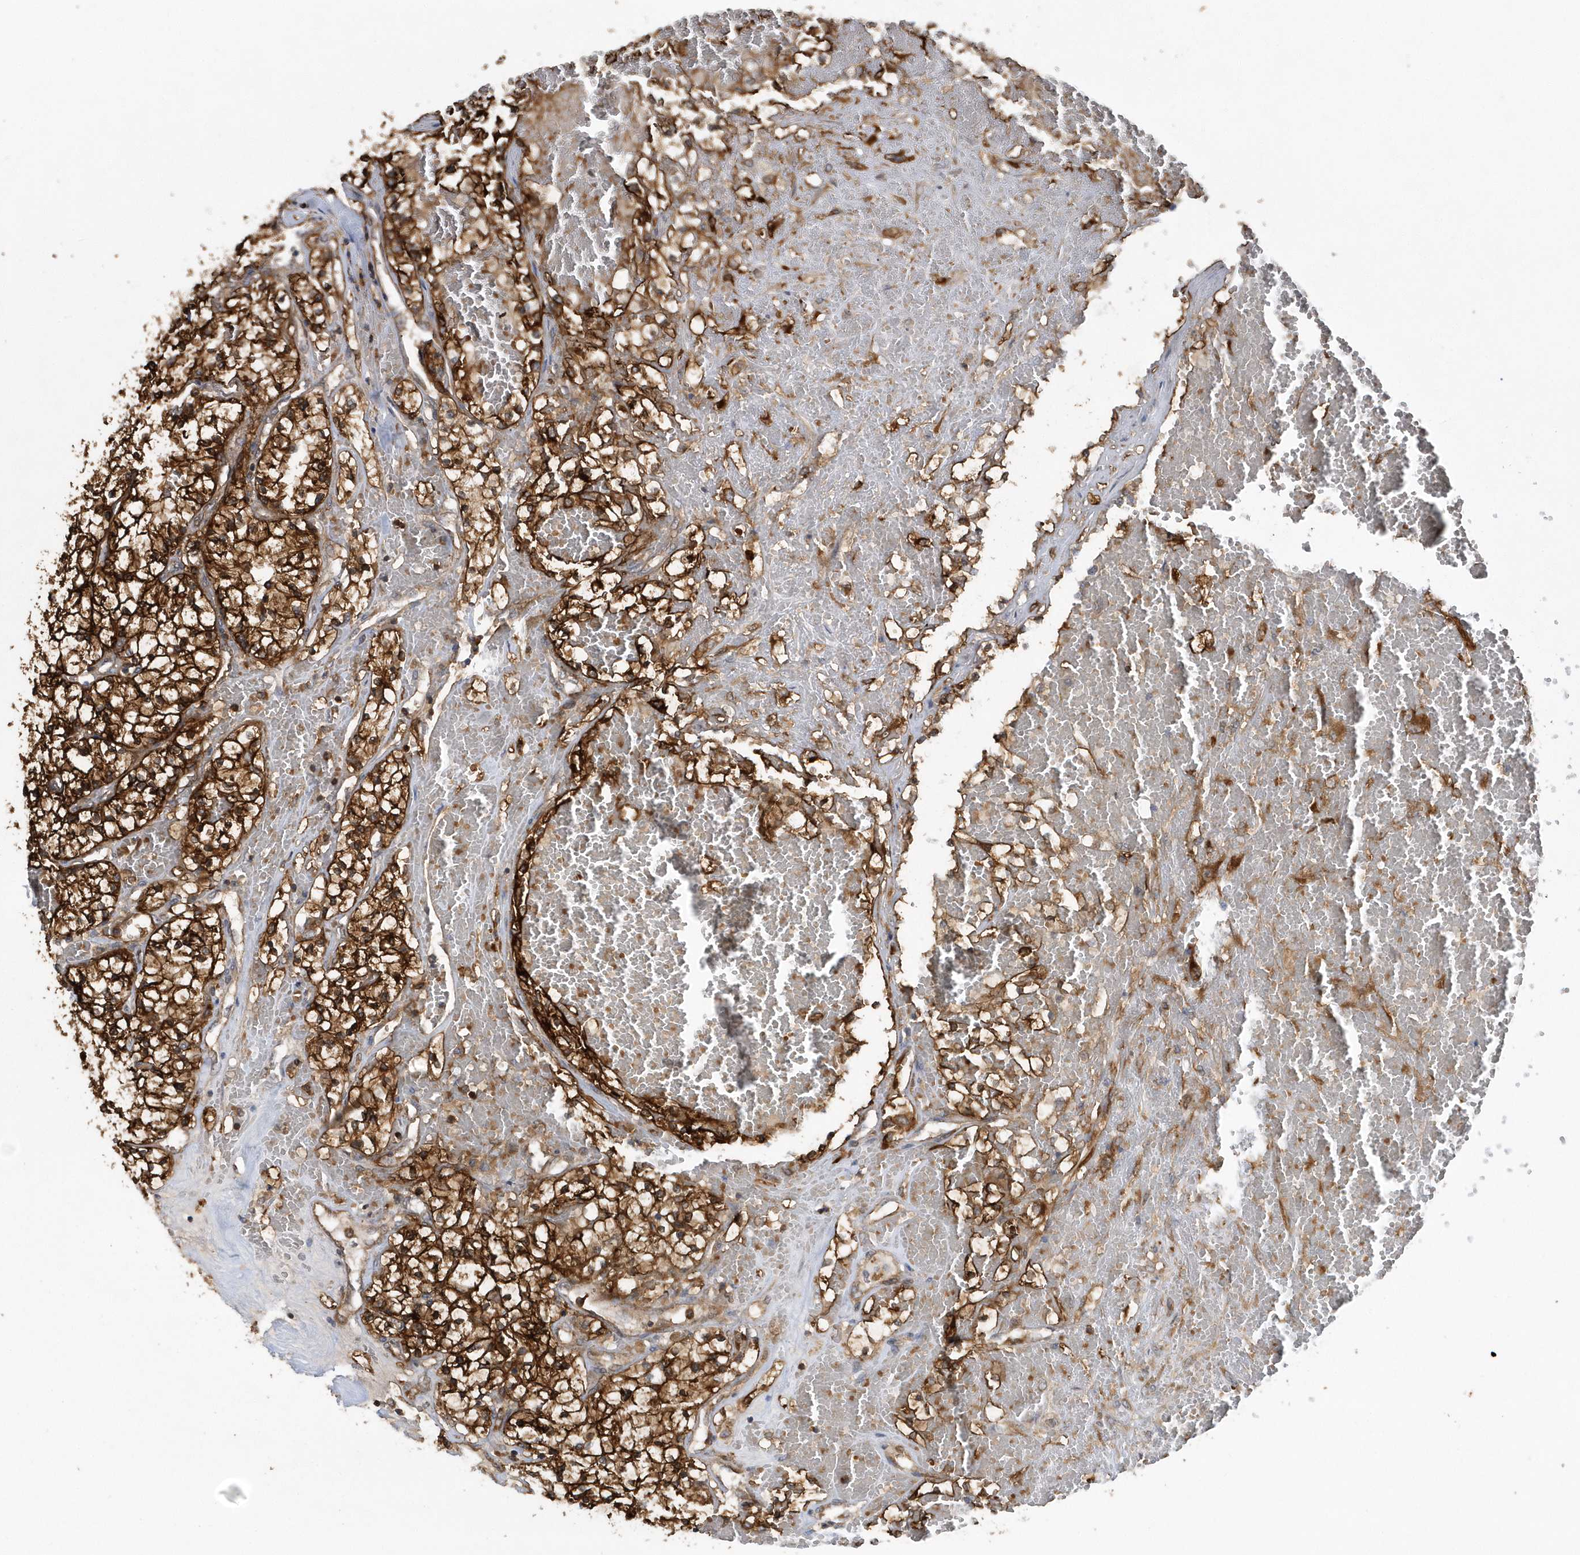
{"staining": {"intensity": "strong", "quantity": ">75%", "location": "cytoplasmic/membranous"}, "tissue": "renal cancer", "cell_type": "Tumor cells", "image_type": "cancer", "snomed": [{"axis": "morphology", "description": "Normal tissue, NOS"}, {"axis": "morphology", "description": "Adenocarcinoma, NOS"}, {"axis": "topography", "description": "Kidney"}], "caption": "This photomicrograph exhibits IHC staining of human renal cancer, with high strong cytoplasmic/membranous staining in approximately >75% of tumor cells.", "gene": "PAICS", "patient": {"sex": "male", "age": 68}}